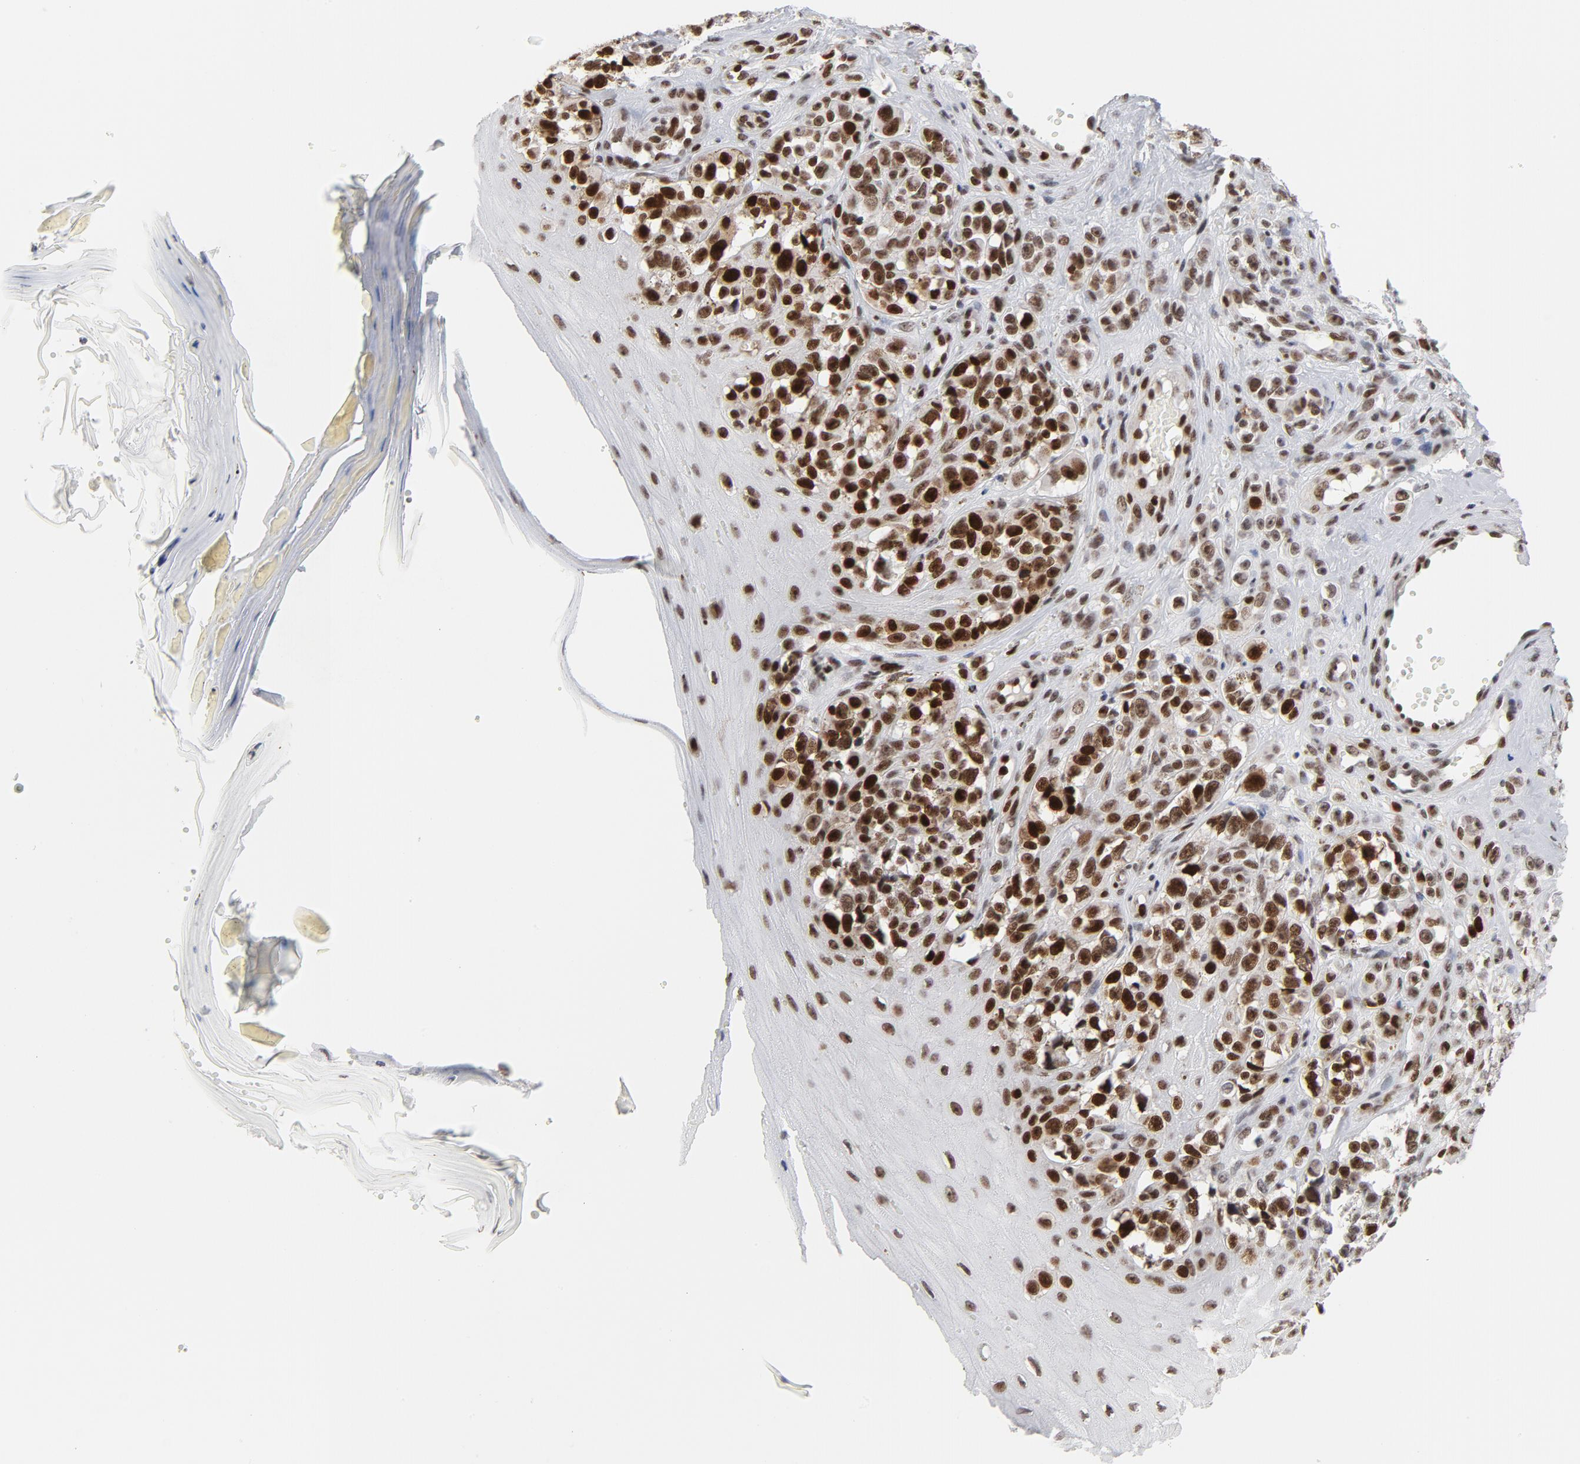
{"staining": {"intensity": "moderate", "quantity": "25%-75%", "location": "nuclear"}, "tissue": "melanoma", "cell_type": "Tumor cells", "image_type": "cancer", "snomed": [{"axis": "morphology", "description": "Malignant melanoma, NOS"}, {"axis": "topography", "description": "Skin"}], "caption": "Moderate nuclear expression for a protein is present in about 25%-75% of tumor cells of melanoma using immunohistochemistry.", "gene": "RFC4", "patient": {"sex": "female", "age": 82}}